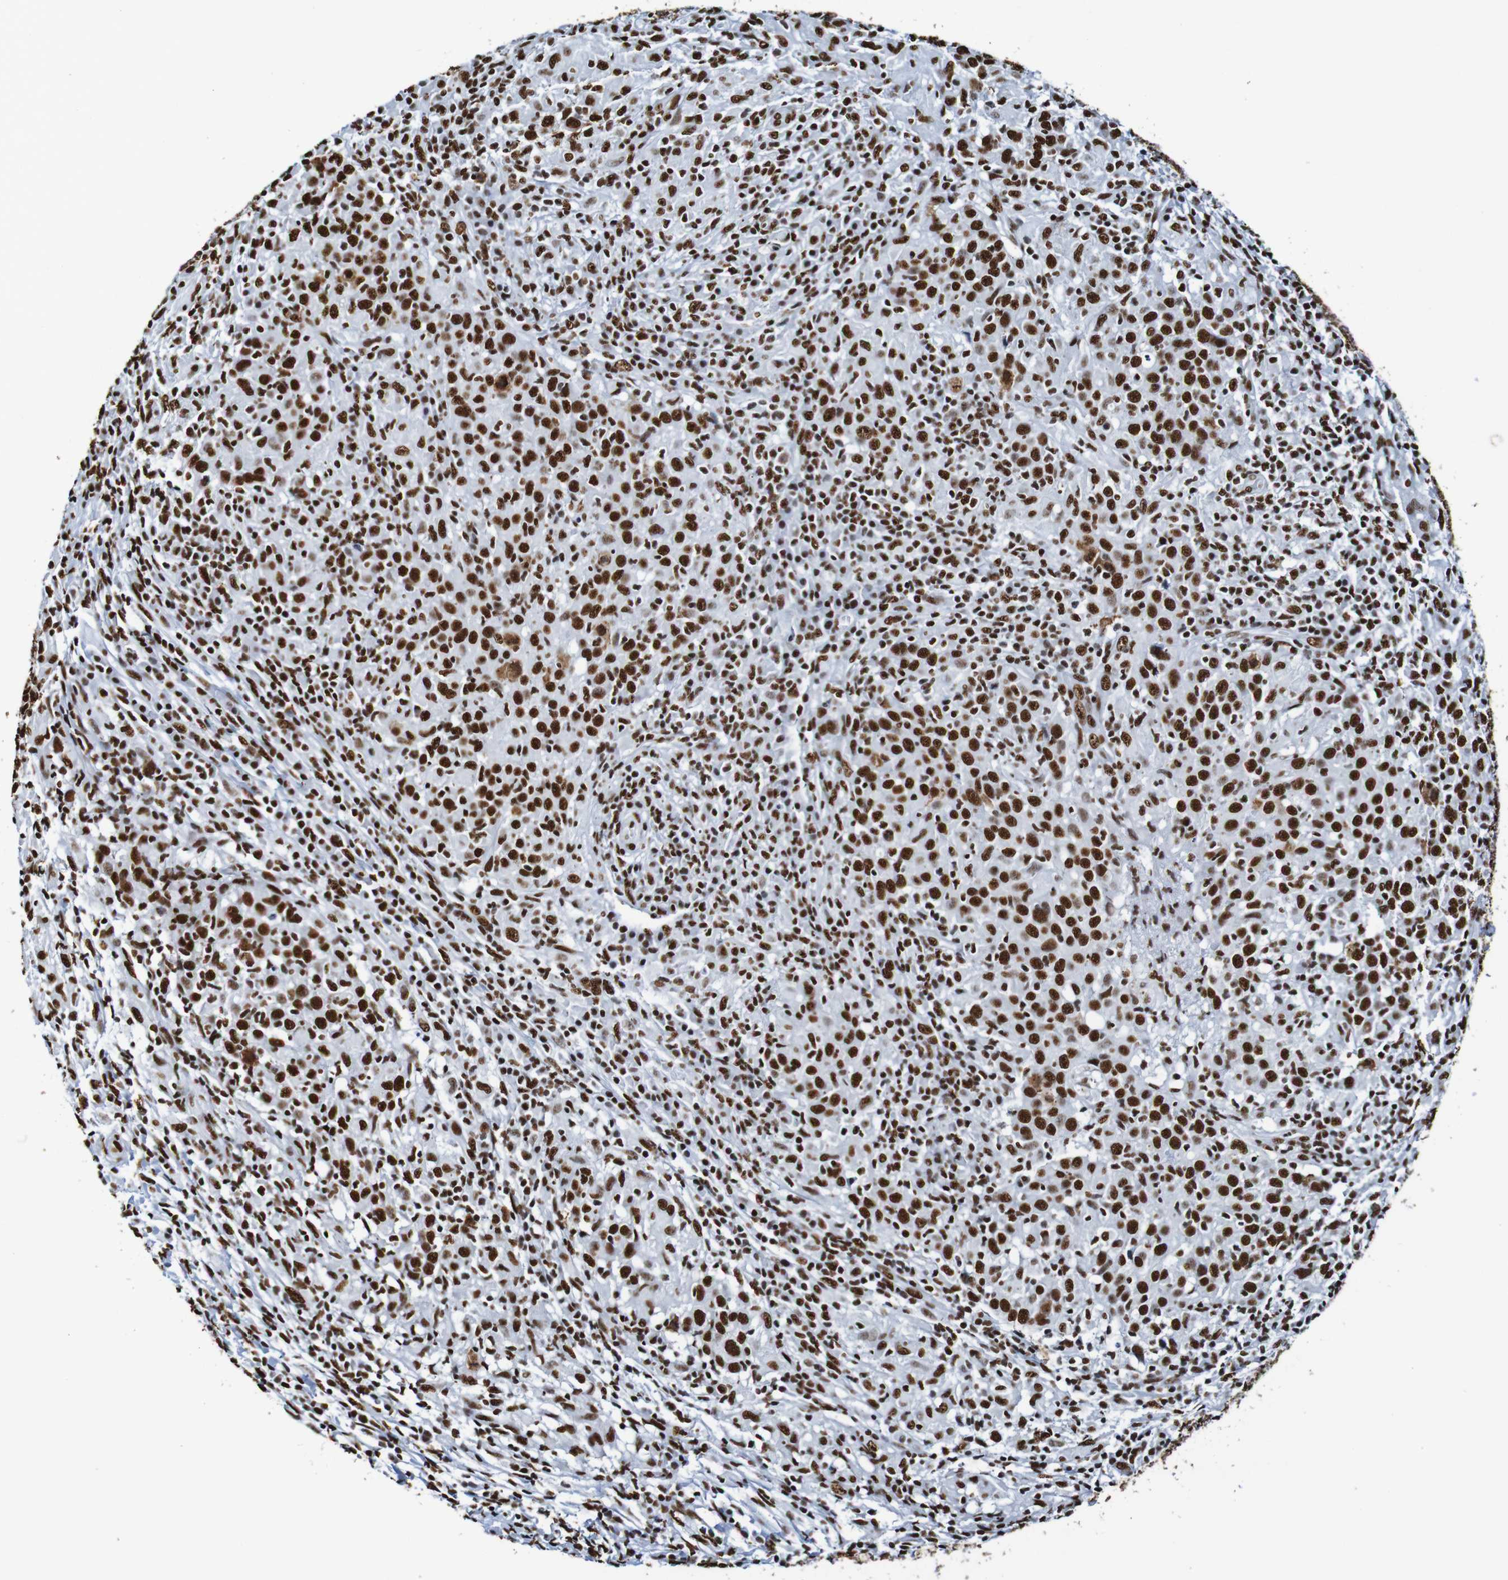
{"staining": {"intensity": "strong", "quantity": ">75%", "location": "nuclear"}, "tissue": "head and neck cancer", "cell_type": "Tumor cells", "image_type": "cancer", "snomed": [{"axis": "morphology", "description": "Adenocarcinoma, NOS"}, {"axis": "topography", "description": "Salivary gland"}, {"axis": "topography", "description": "Head-Neck"}], "caption": "The photomicrograph displays immunohistochemical staining of head and neck cancer (adenocarcinoma). There is strong nuclear expression is identified in about >75% of tumor cells.", "gene": "SRSF3", "patient": {"sex": "female", "age": 65}}